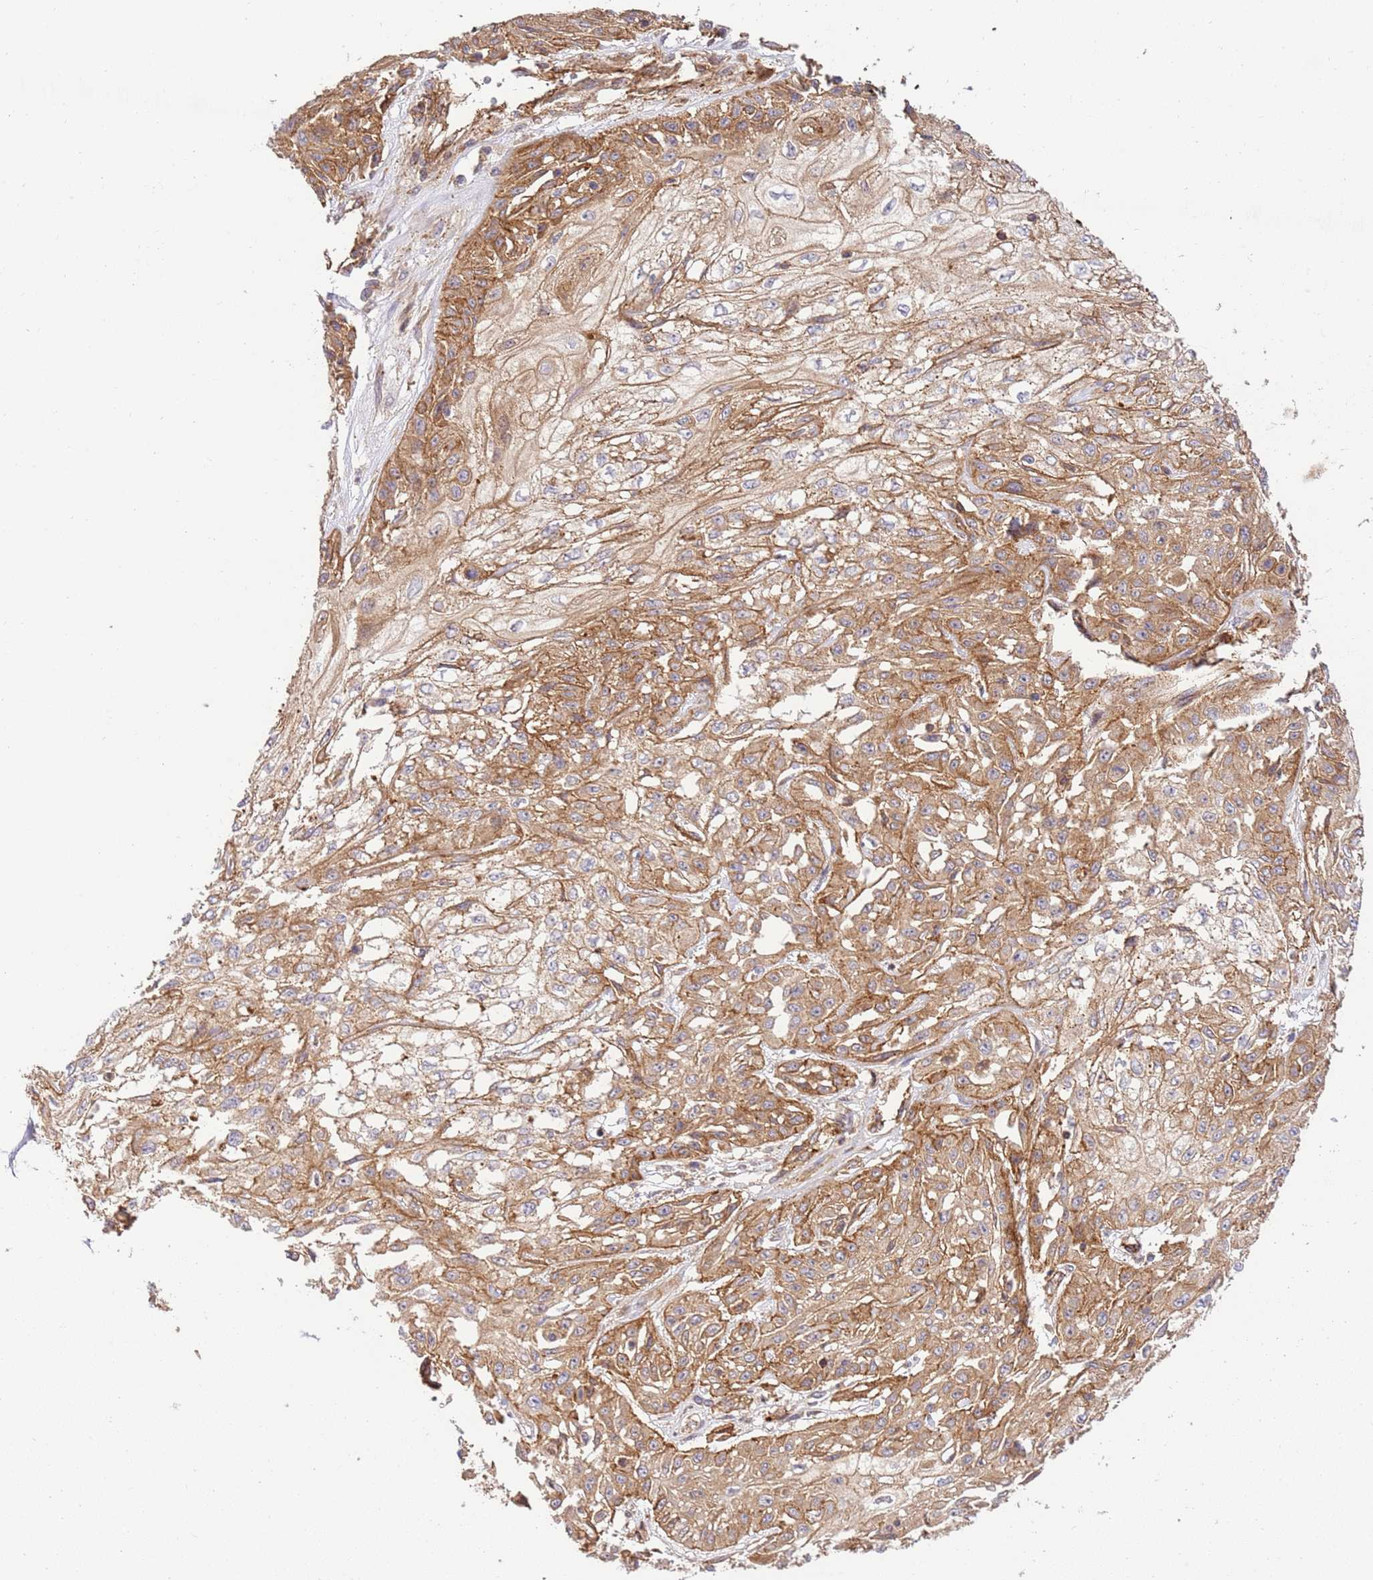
{"staining": {"intensity": "moderate", "quantity": ">75%", "location": "cytoplasmic/membranous"}, "tissue": "skin cancer", "cell_type": "Tumor cells", "image_type": "cancer", "snomed": [{"axis": "morphology", "description": "Squamous cell carcinoma, NOS"}, {"axis": "morphology", "description": "Squamous cell carcinoma, metastatic, NOS"}, {"axis": "topography", "description": "Skin"}, {"axis": "topography", "description": "Lymph node"}], "caption": "This is a histology image of IHC staining of metastatic squamous cell carcinoma (skin), which shows moderate positivity in the cytoplasmic/membranous of tumor cells.", "gene": "EFCAB8", "patient": {"sex": "male", "age": 75}}